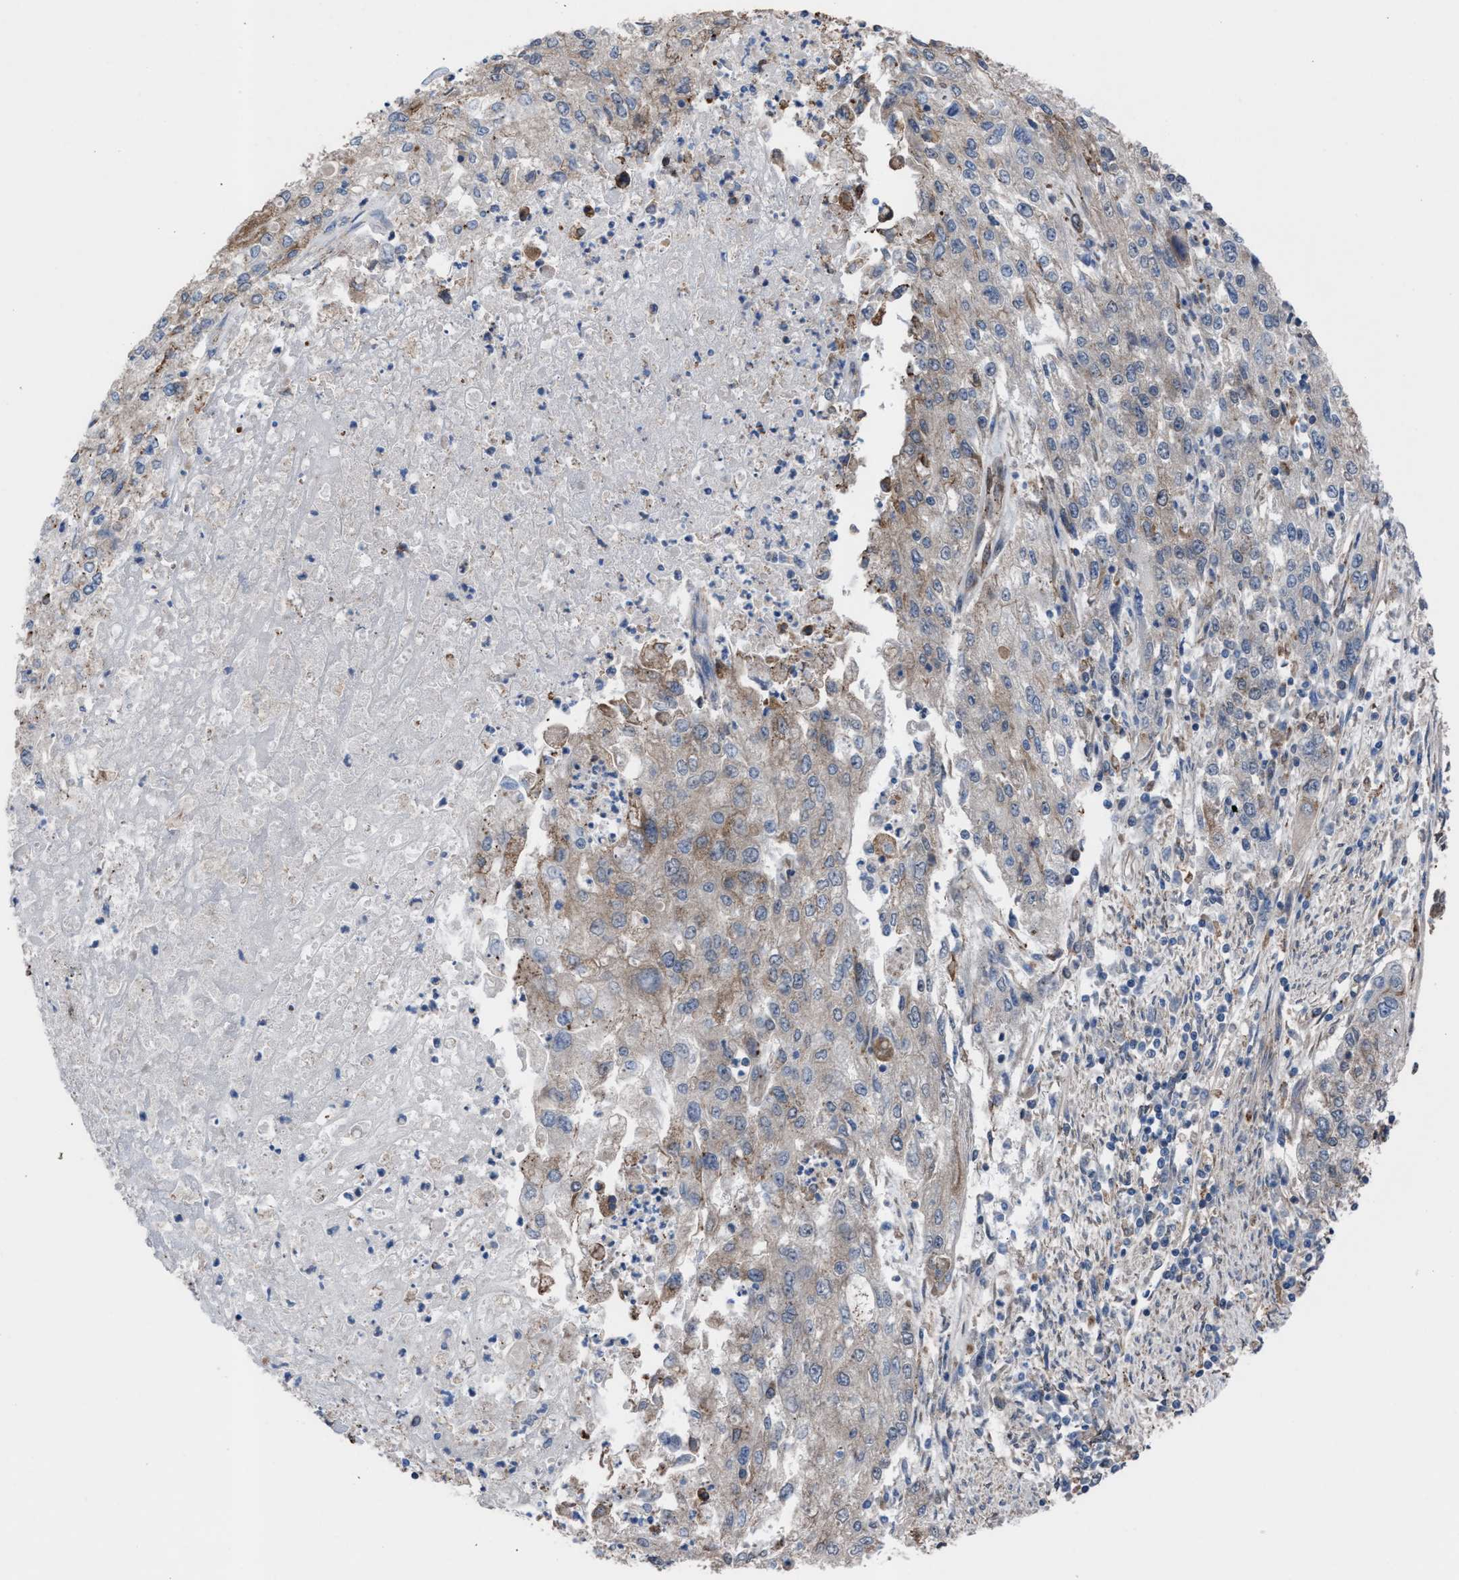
{"staining": {"intensity": "weak", "quantity": "<25%", "location": "cytoplasmic/membranous"}, "tissue": "endometrial cancer", "cell_type": "Tumor cells", "image_type": "cancer", "snomed": [{"axis": "morphology", "description": "Adenocarcinoma, NOS"}, {"axis": "topography", "description": "Endometrium"}], "caption": "High power microscopy photomicrograph of an immunohistochemistry photomicrograph of adenocarcinoma (endometrial), revealing no significant expression in tumor cells.", "gene": "TP53BP2", "patient": {"sex": "female", "age": 49}}